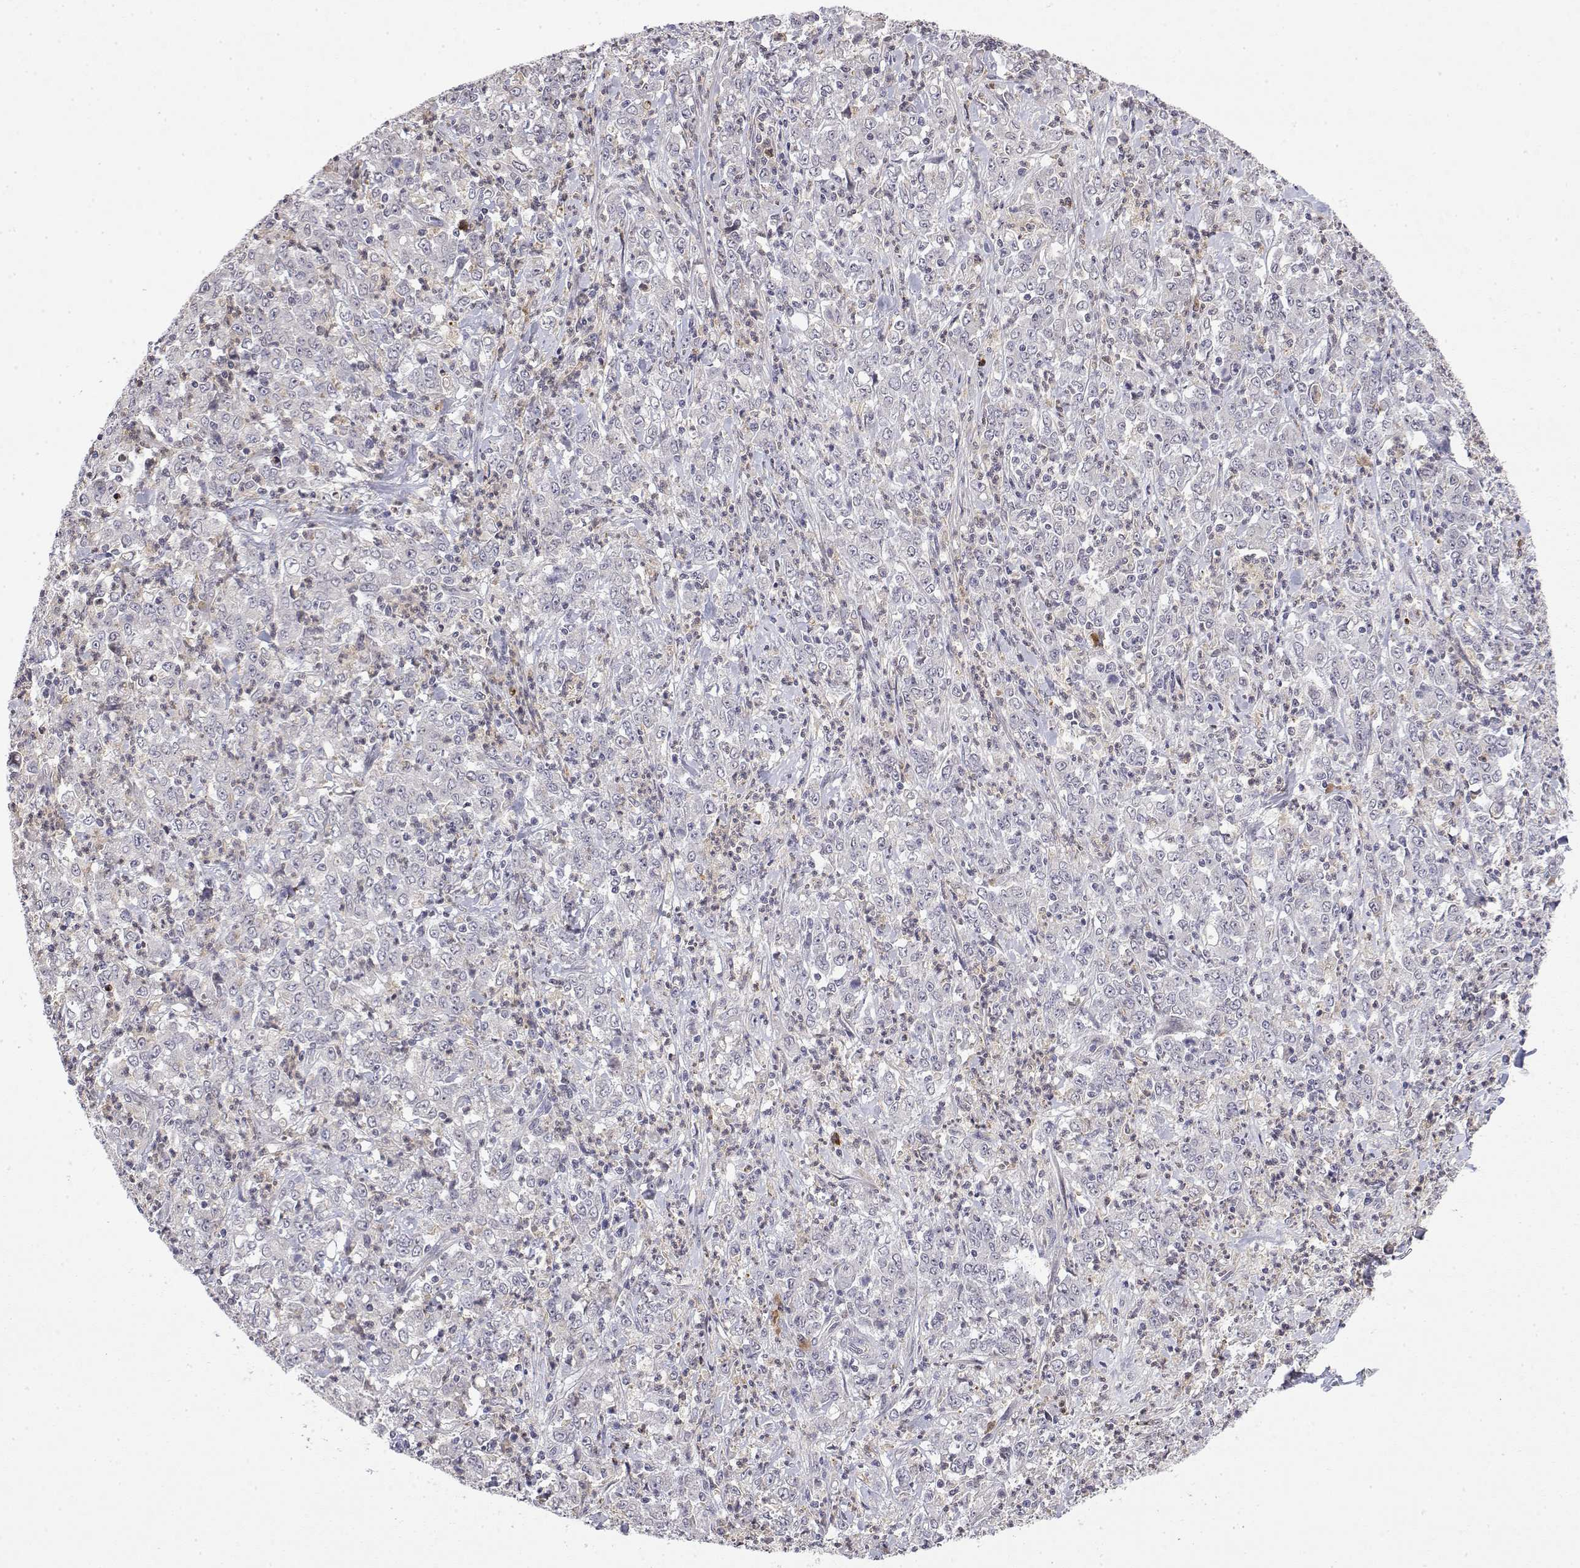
{"staining": {"intensity": "negative", "quantity": "none", "location": "none"}, "tissue": "stomach cancer", "cell_type": "Tumor cells", "image_type": "cancer", "snomed": [{"axis": "morphology", "description": "Adenocarcinoma, NOS"}, {"axis": "topography", "description": "Stomach, lower"}], "caption": "Immunohistochemistry photomicrograph of stomach adenocarcinoma stained for a protein (brown), which reveals no staining in tumor cells.", "gene": "IGFBP4", "patient": {"sex": "female", "age": 71}}